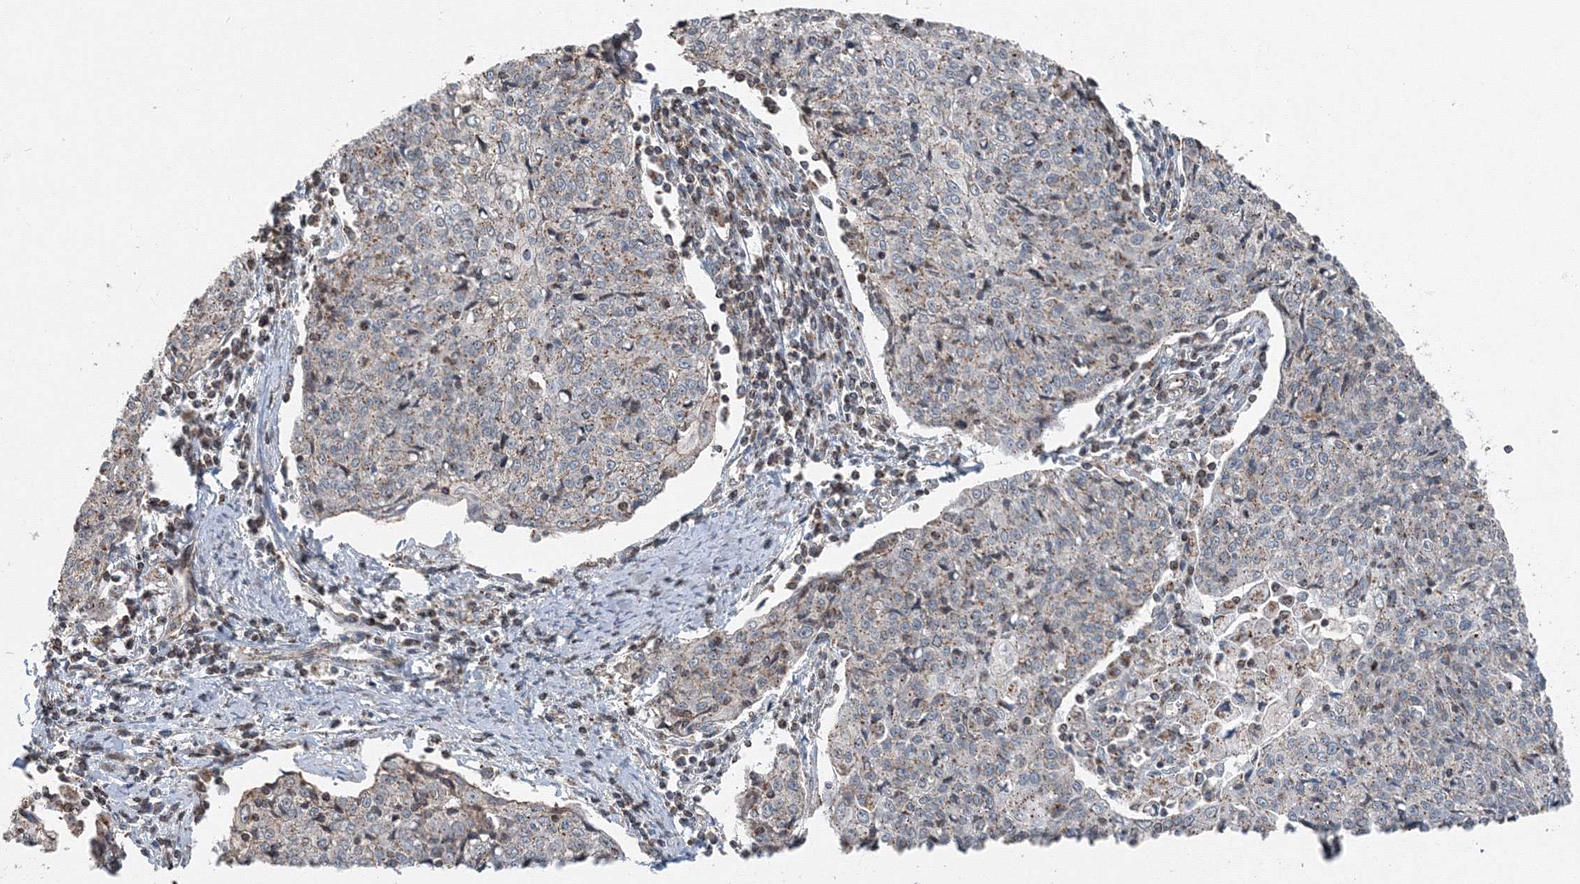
{"staining": {"intensity": "weak", "quantity": "25%-75%", "location": "cytoplasmic/membranous"}, "tissue": "cervical cancer", "cell_type": "Tumor cells", "image_type": "cancer", "snomed": [{"axis": "morphology", "description": "Squamous cell carcinoma, NOS"}, {"axis": "topography", "description": "Cervix"}], "caption": "Immunohistochemical staining of human cervical cancer demonstrates weak cytoplasmic/membranous protein positivity in approximately 25%-75% of tumor cells.", "gene": "AASDH", "patient": {"sex": "female", "age": 48}}